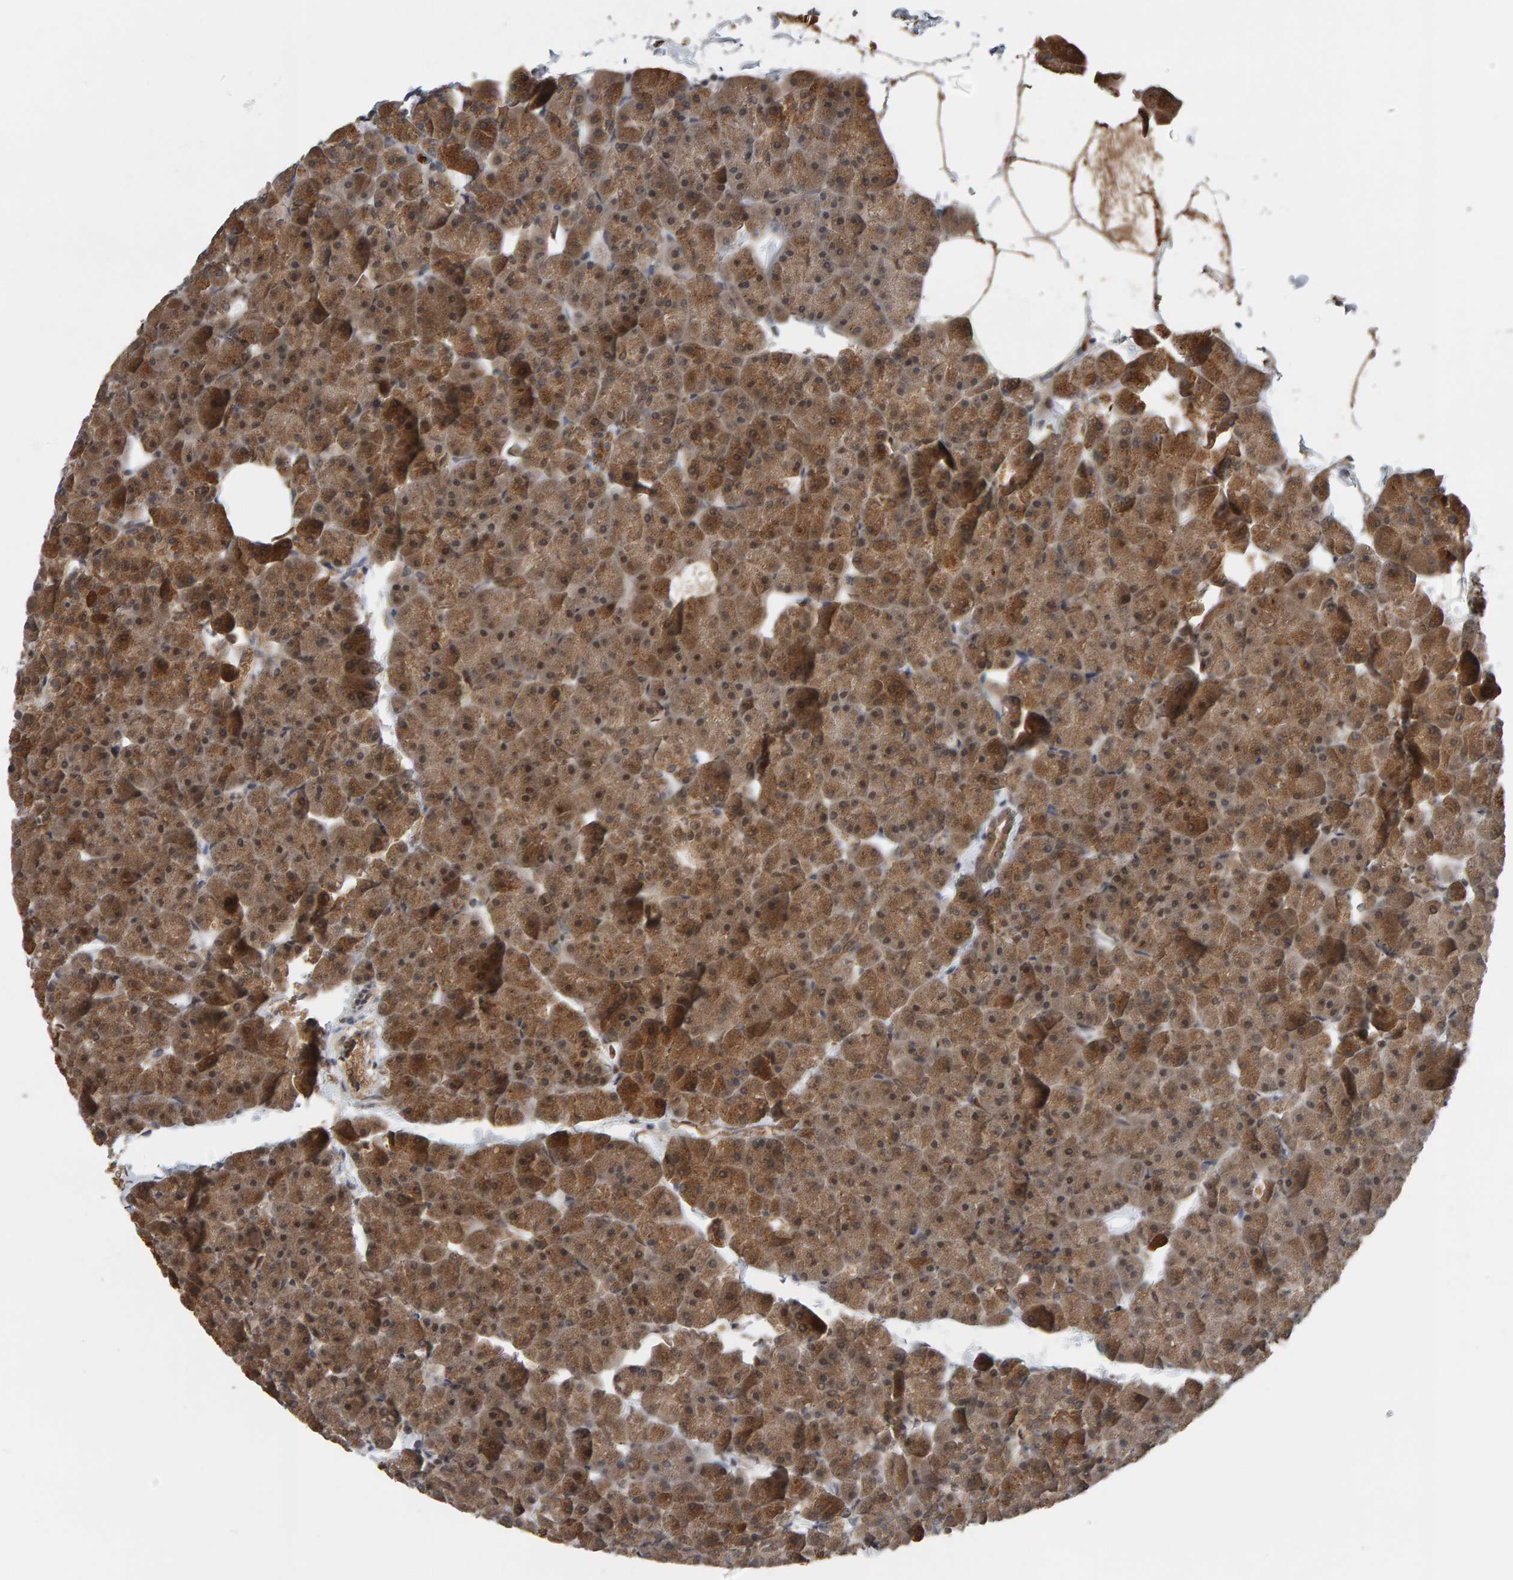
{"staining": {"intensity": "moderate", "quantity": ">75%", "location": "cytoplasmic/membranous,nuclear"}, "tissue": "pancreas", "cell_type": "Exocrine glandular cells", "image_type": "normal", "snomed": [{"axis": "morphology", "description": "Normal tissue, NOS"}, {"axis": "topography", "description": "Pancreas"}], "caption": "Brown immunohistochemical staining in normal pancreas demonstrates moderate cytoplasmic/membranous,nuclear positivity in about >75% of exocrine glandular cells. (Stains: DAB (3,3'-diaminobenzidine) in brown, nuclei in blue, Microscopy: brightfield microscopy at high magnification).", "gene": "COASY", "patient": {"sex": "male", "age": 35}}